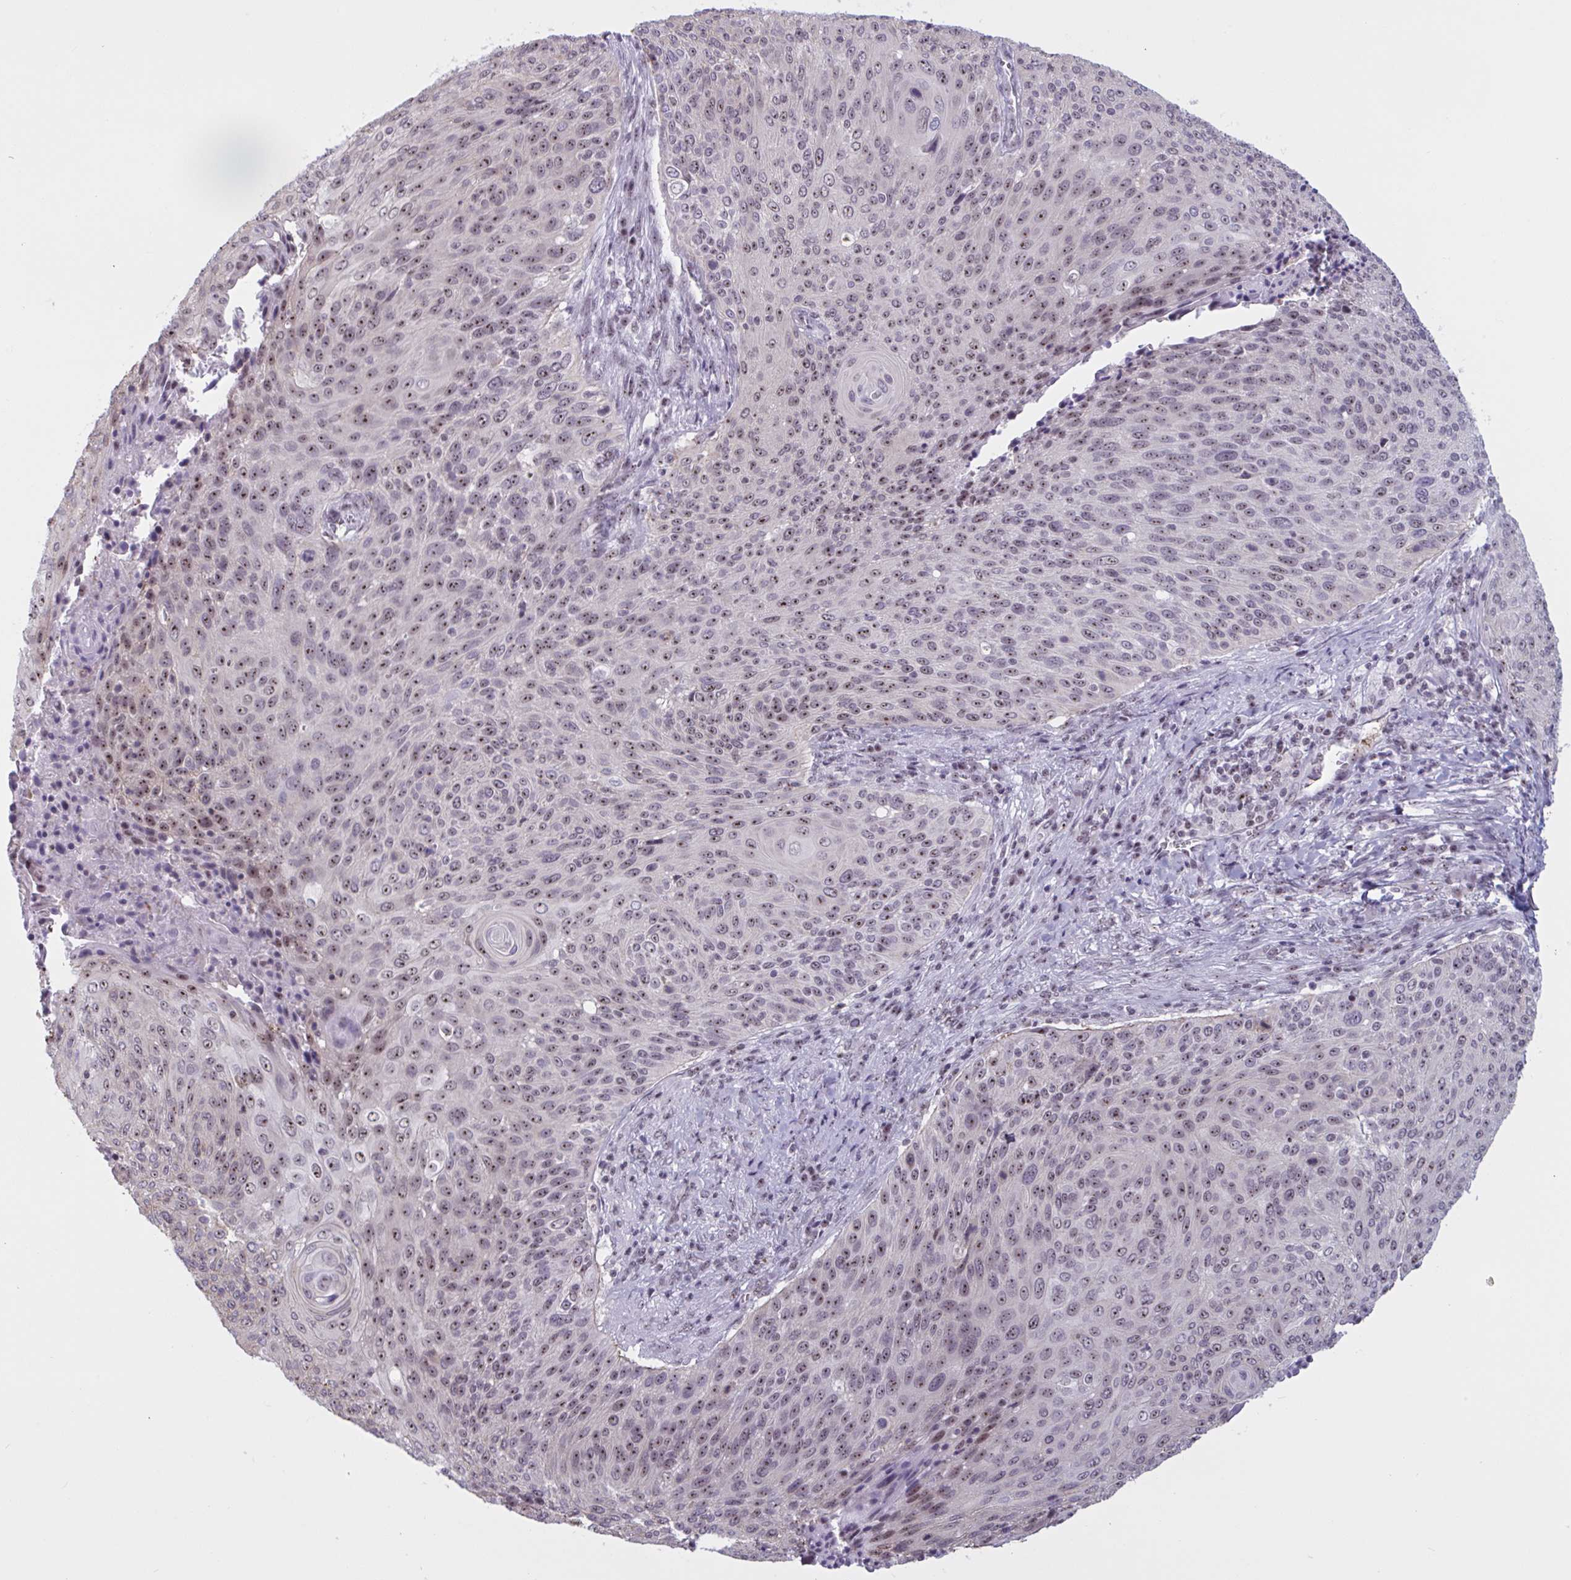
{"staining": {"intensity": "weak", "quantity": ">75%", "location": "nuclear"}, "tissue": "cervical cancer", "cell_type": "Tumor cells", "image_type": "cancer", "snomed": [{"axis": "morphology", "description": "Squamous cell carcinoma, NOS"}, {"axis": "topography", "description": "Cervix"}], "caption": "High-power microscopy captured an IHC photomicrograph of squamous cell carcinoma (cervical), revealing weak nuclear staining in about >75% of tumor cells.", "gene": "TGM6", "patient": {"sex": "female", "age": 31}}